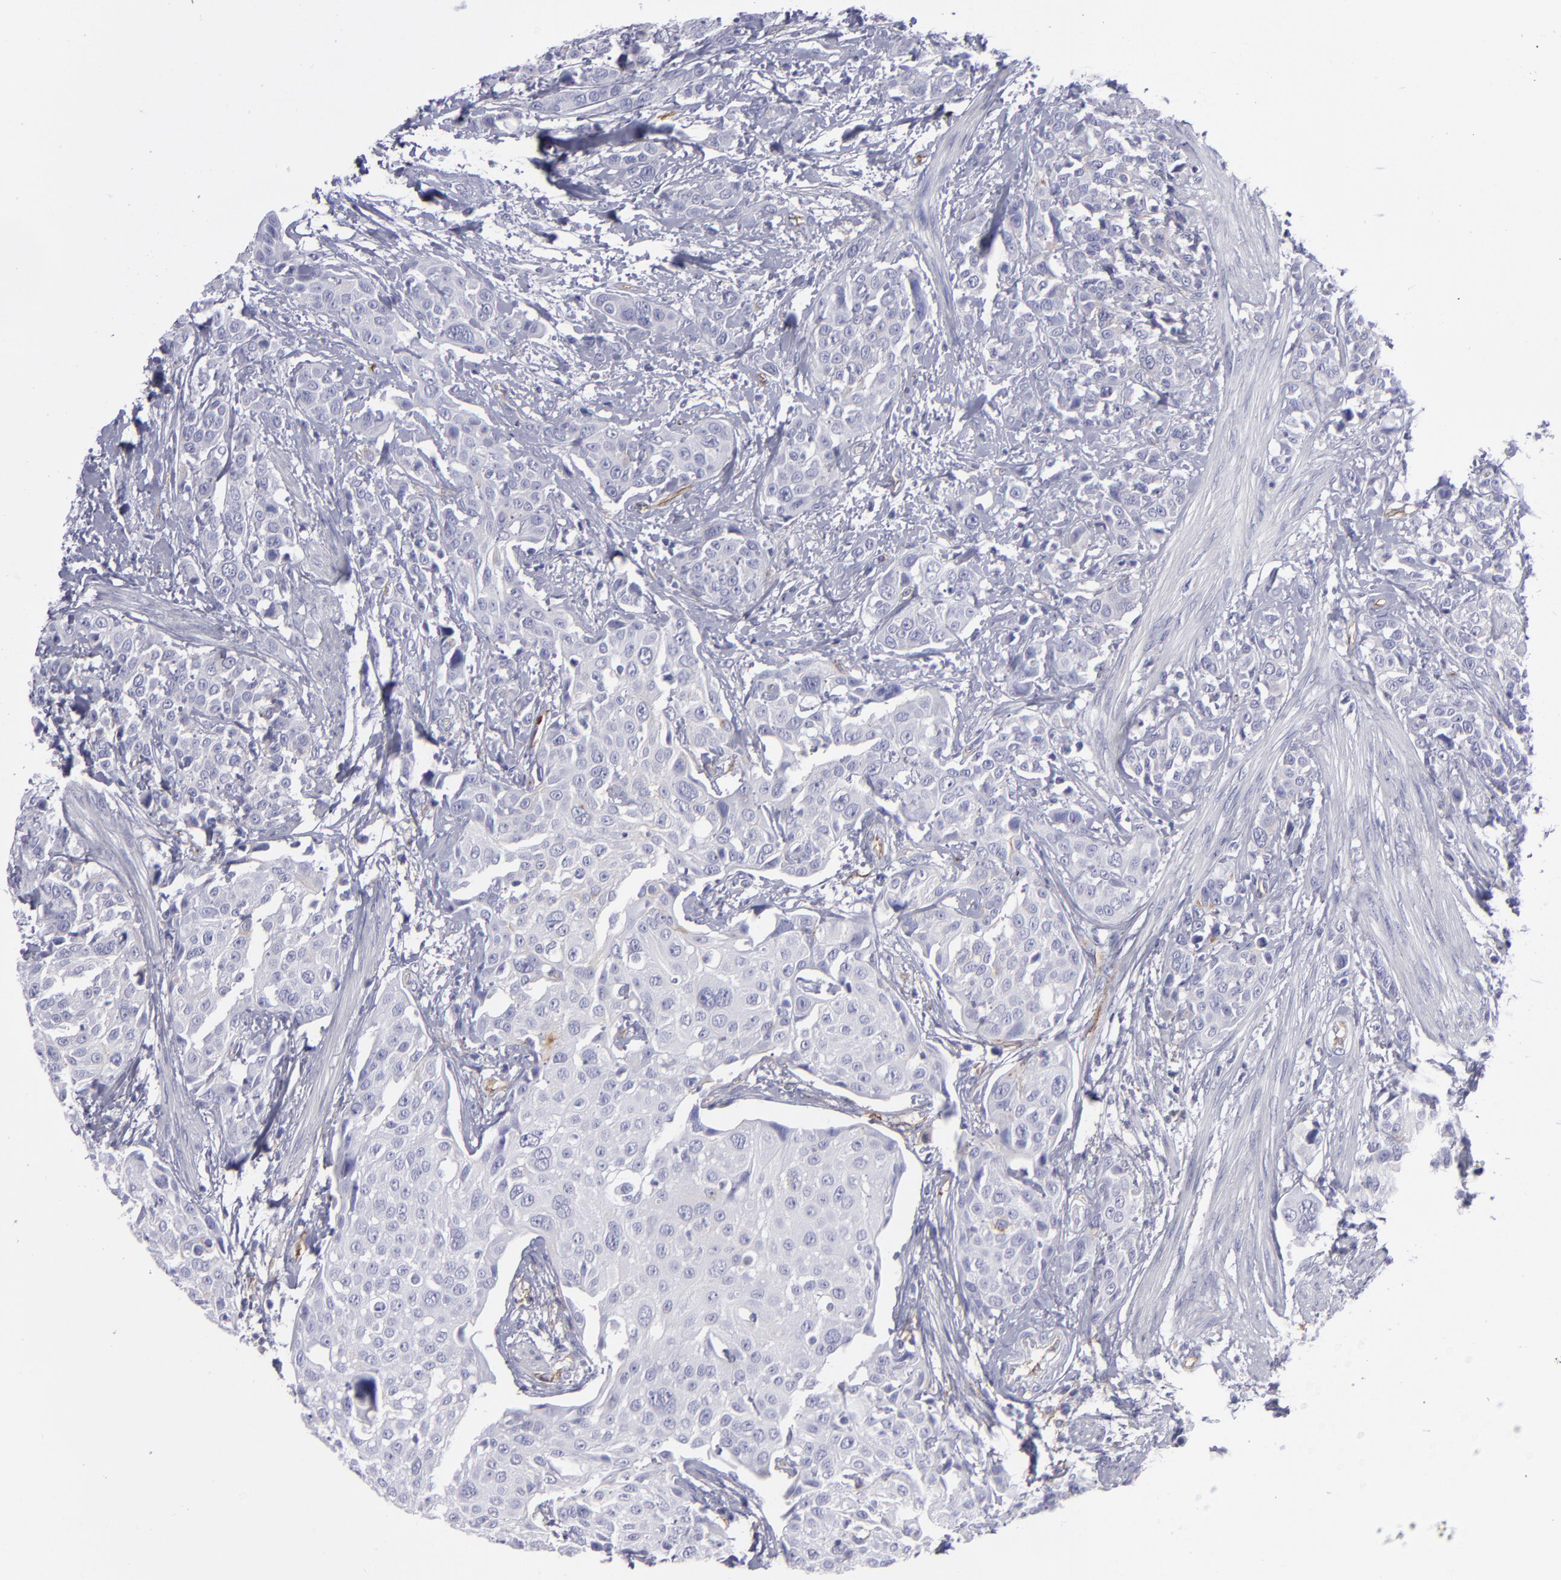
{"staining": {"intensity": "negative", "quantity": "none", "location": "none"}, "tissue": "urothelial cancer", "cell_type": "Tumor cells", "image_type": "cancer", "snomed": [{"axis": "morphology", "description": "Urothelial carcinoma, High grade"}, {"axis": "topography", "description": "Urinary bladder"}], "caption": "Image shows no protein expression in tumor cells of urothelial cancer tissue.", "gene": "ACE", "patient": {"sex": "male", "age": 56}}